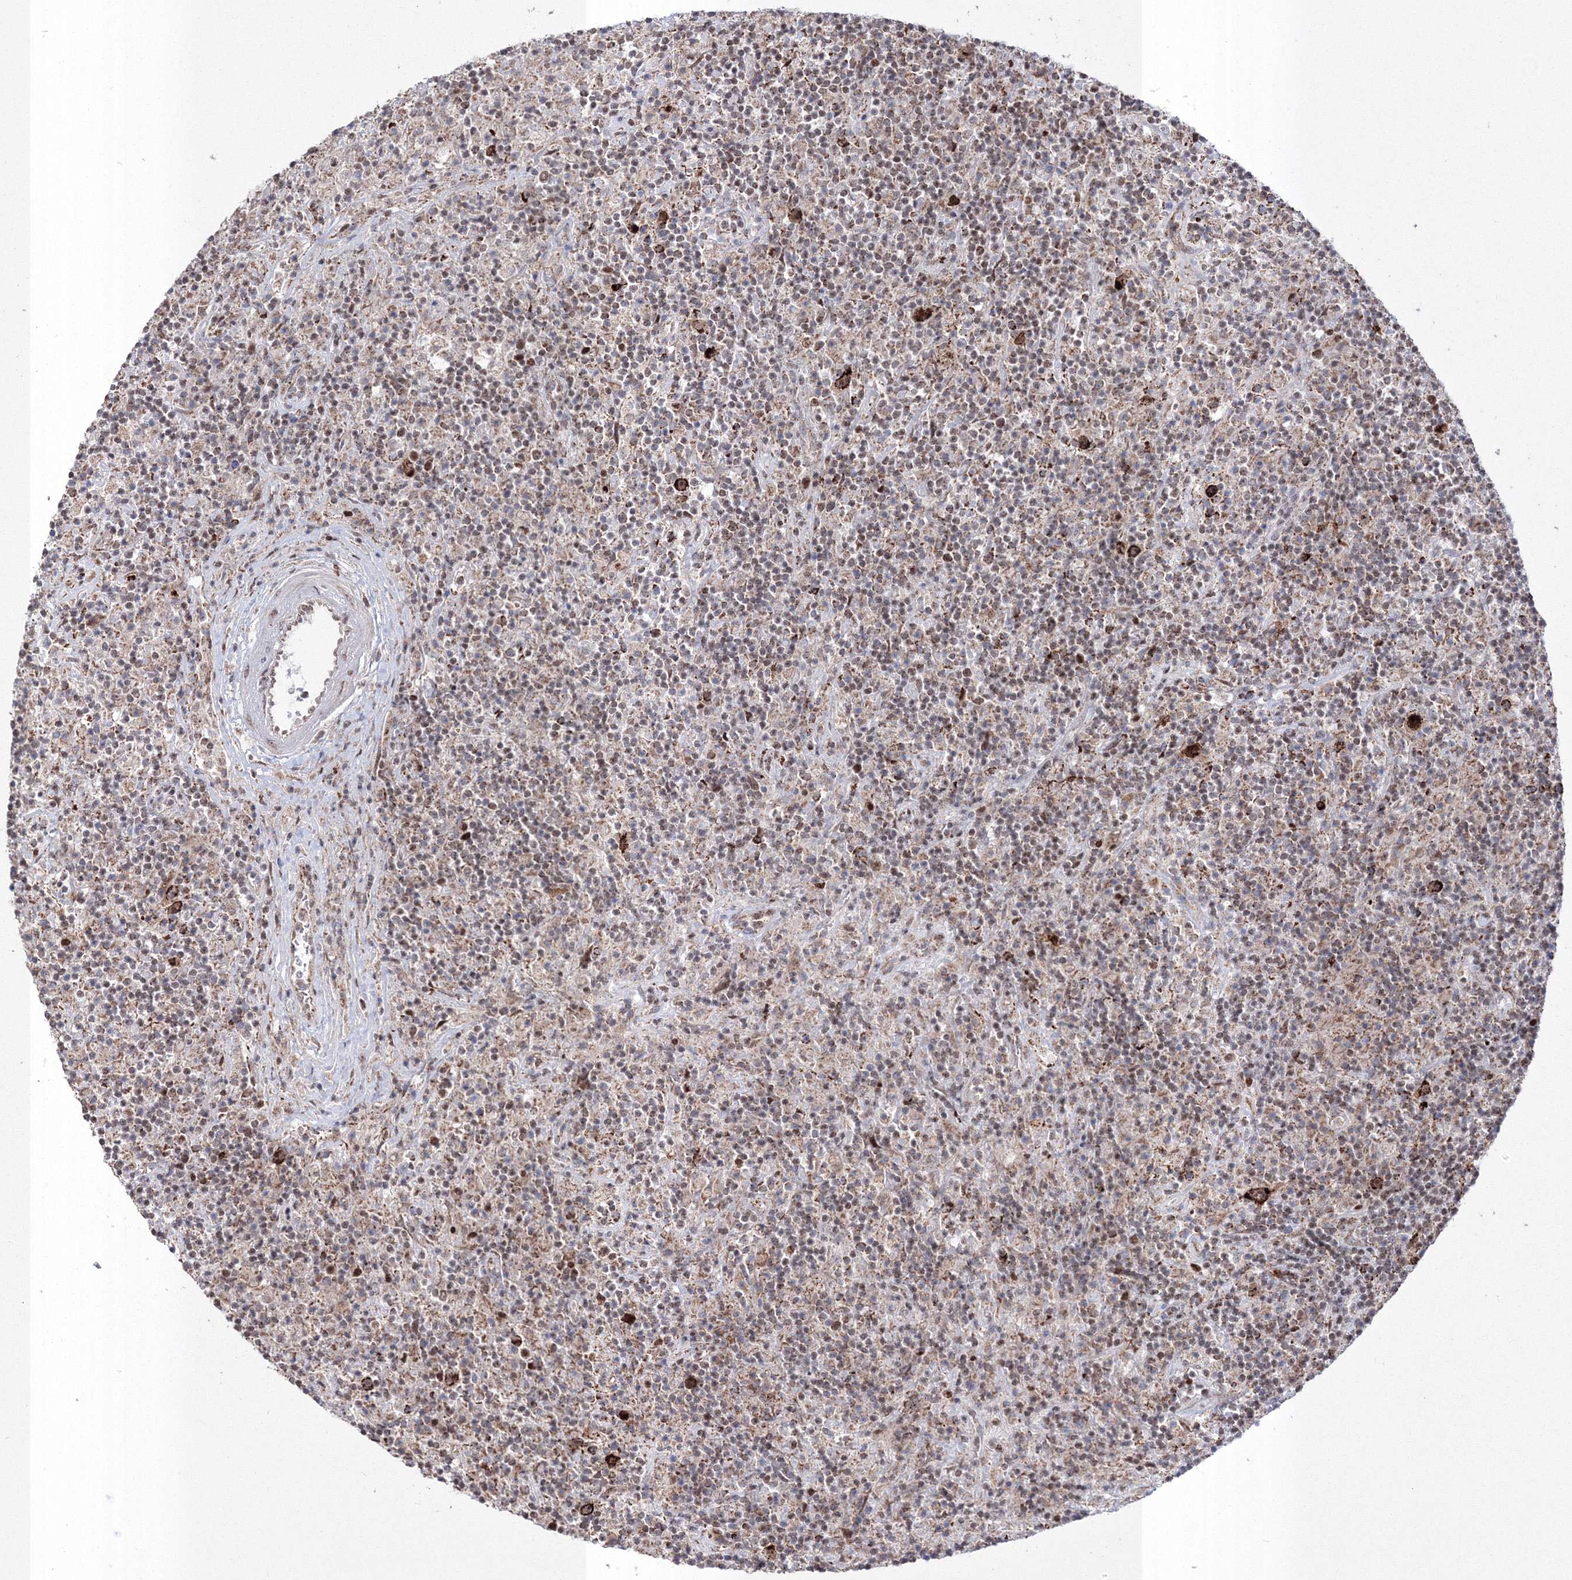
{"staining": {"intensity": "strong", "quantity": ">75%", "location": "cytoplasmic/membranous"}, "tissue": "lymphoma", "cell_type": "Tumor cells", "image_type": "cancer", "snomed": [{"axis": "morphology", "description": "Hodgkin's disease, NOS"}, {"axis": "topography", "description": "Lymph node"}], "caption": "High-magnification brightfield microscopy of lymphoma stained with DAB (brown) and counterstained with hematoxylin (blue). tumor cells exhibit strong cytoplasmic/membranous expression is appreciated in about>75% of cells.", "gene": "GRSF1", "patient": {"sex": "male", "age": 70}}